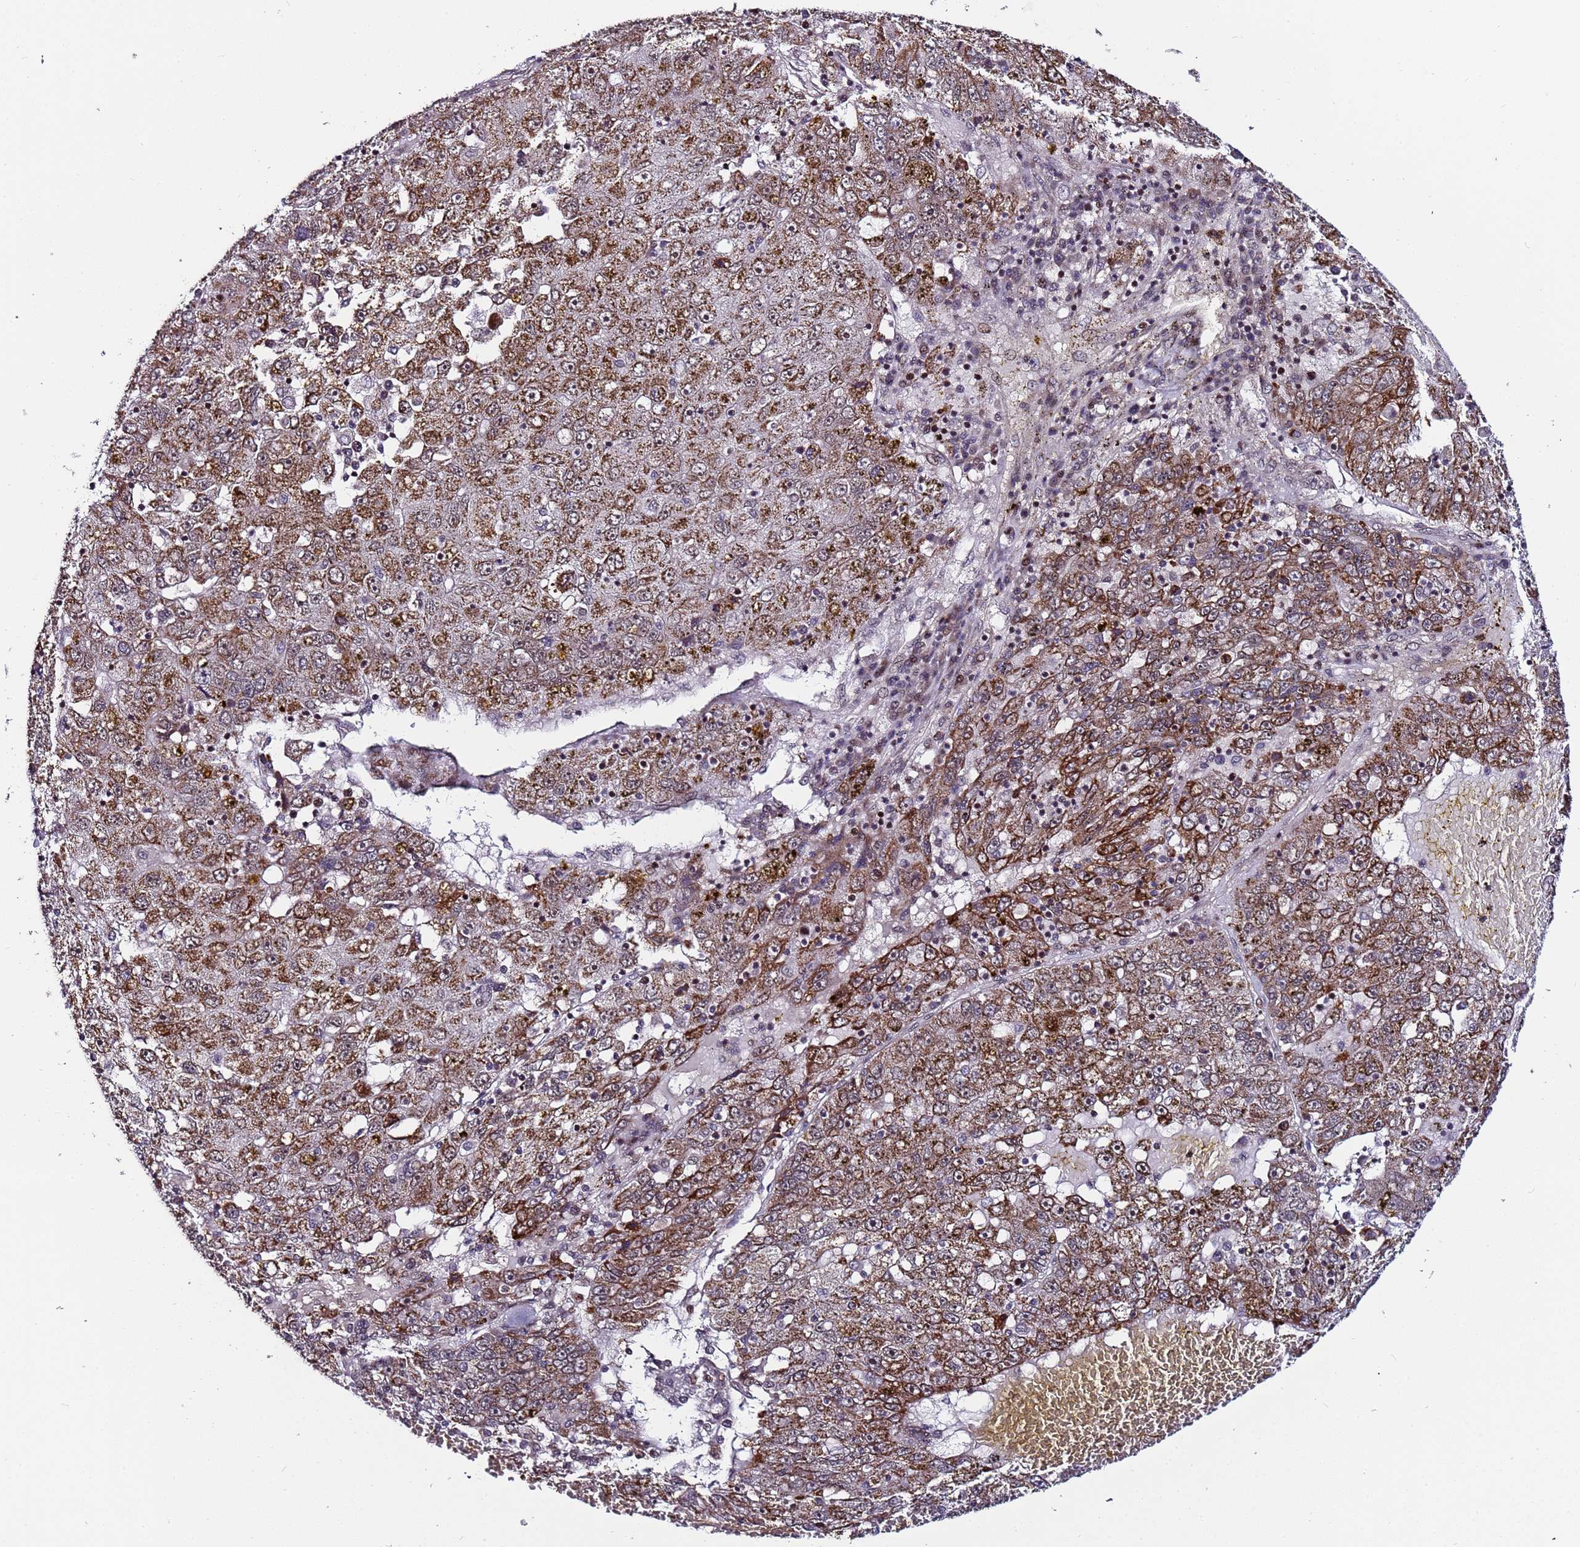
{"staining": {"intensity": "moderate", "quantity": ">75%", "location": "cytoplasmic/membranous"}, "tissue": "liver cancer", "cell_type": "Tumor cells", "image_type": "cancer", "snomed": [{"axis": "morphology", "description": "Carcinoma, Hepatocellular, NOS"}, {"axis": "topography", "description": "Liver"}], "caption": "The image displays staining of liver hepatocellular carcinoma, revealing moderate cytoplasmic/membranous protein expression (brown color) within tumor cells. The protein of interest is shown in brown color, while the nuclei are stained blue.", "gene": "PPM1H", "patient": {"sex": "male", "age": 49}}